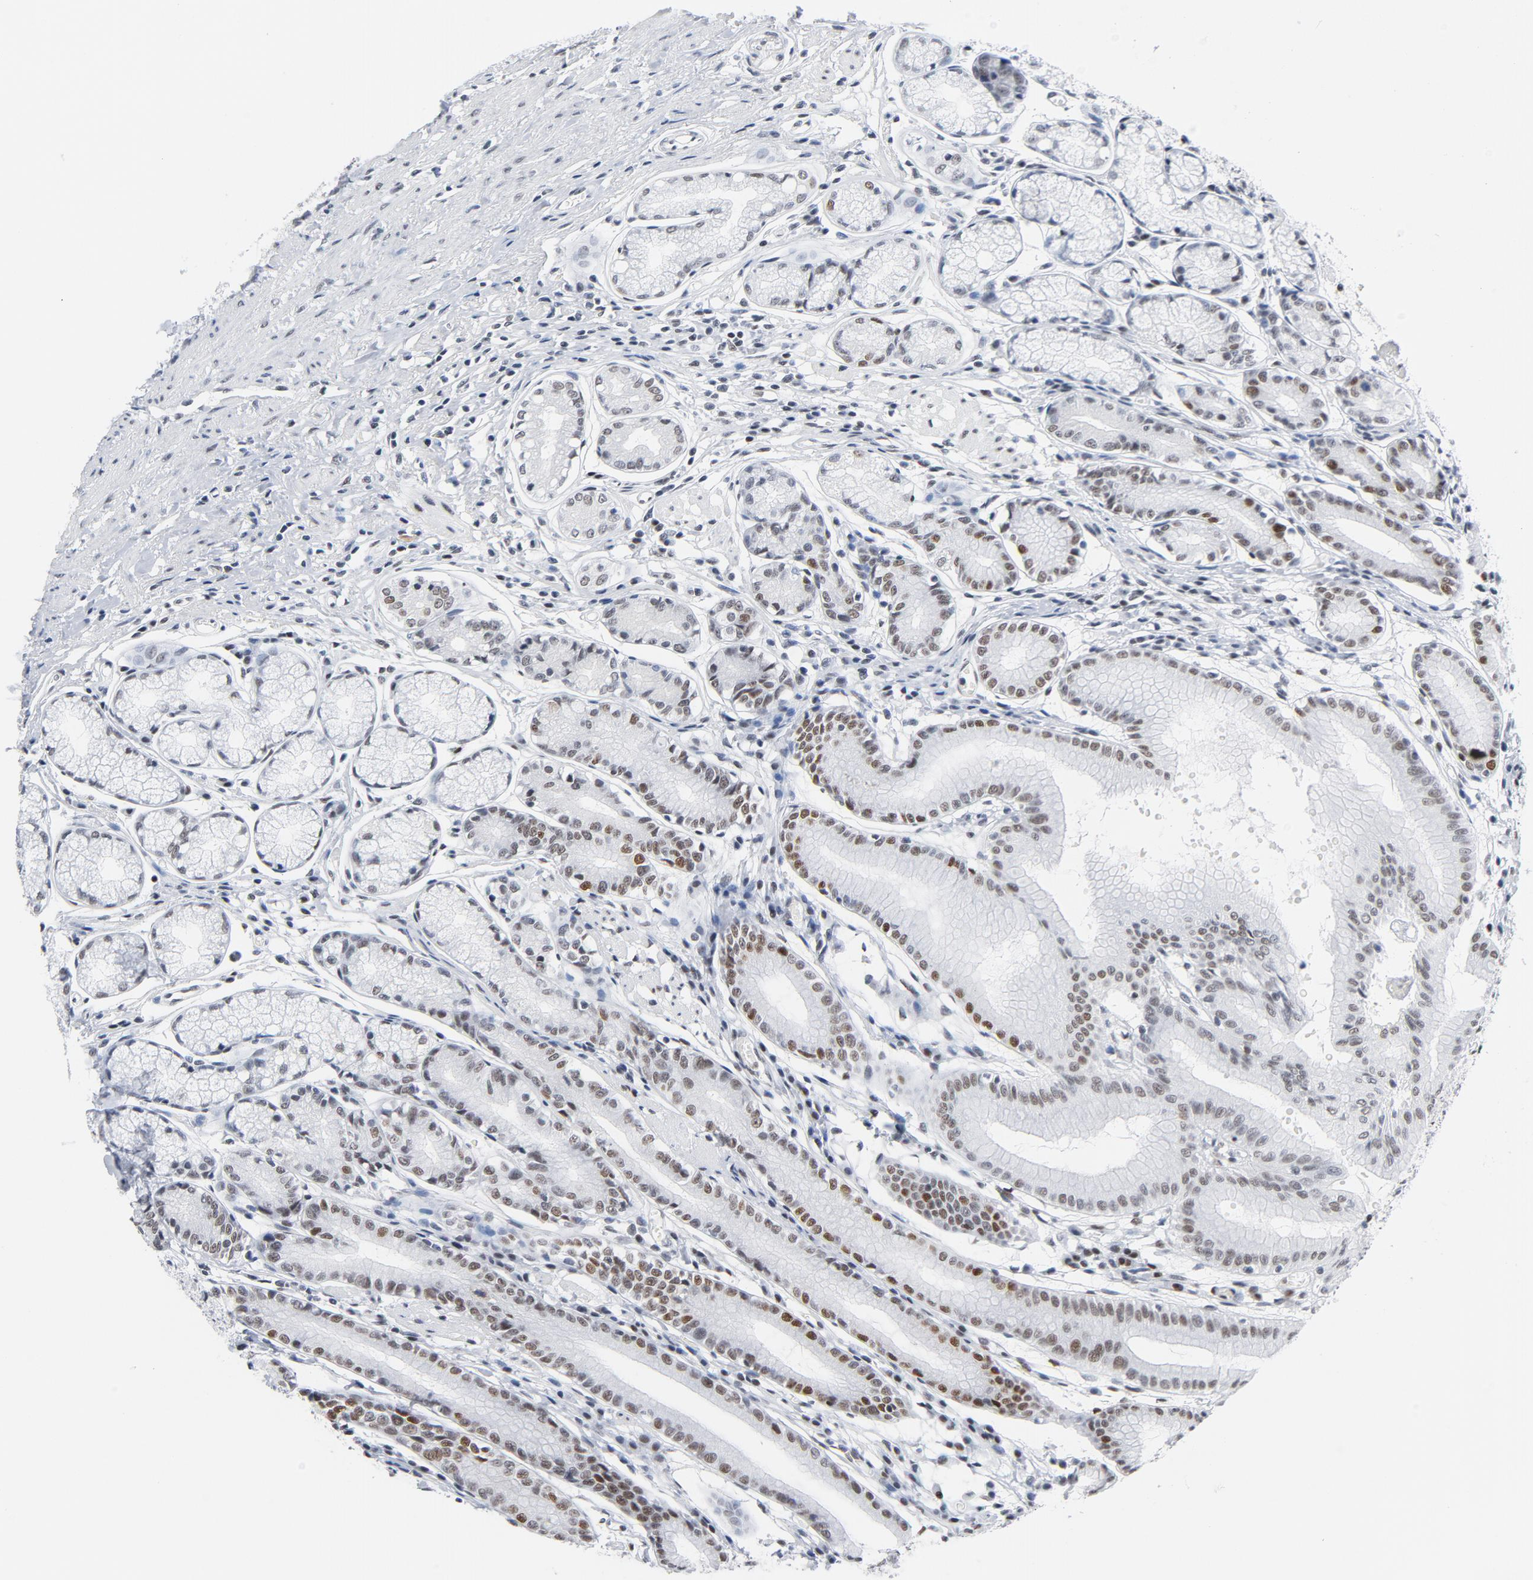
{"staining": {"intensity": "moderate", "quantity": "25%-75%", "location": "nuclear"}, "tissue": "stomach", "cell_type": "Glandular cells", "image_type": "normal", "snomed": [{"axis": "morphology", "description": "Normal tissue, NOS"}, {"axis": "morphology", "description": "Inflammation, NOS"}, {"axis": "topography", "description": "Stomach, lower"}], "caption": "Immunohistochemical staining of benign stomach demonstrates 25%-75% levels of moderate nuclear protein expression in approximately 25%-75% of glandular cells. (DAB IHC with brightfield microscopy, high magnification).", "gene": "CSTF2", "patient": {"sex": "male", "age": 59}}